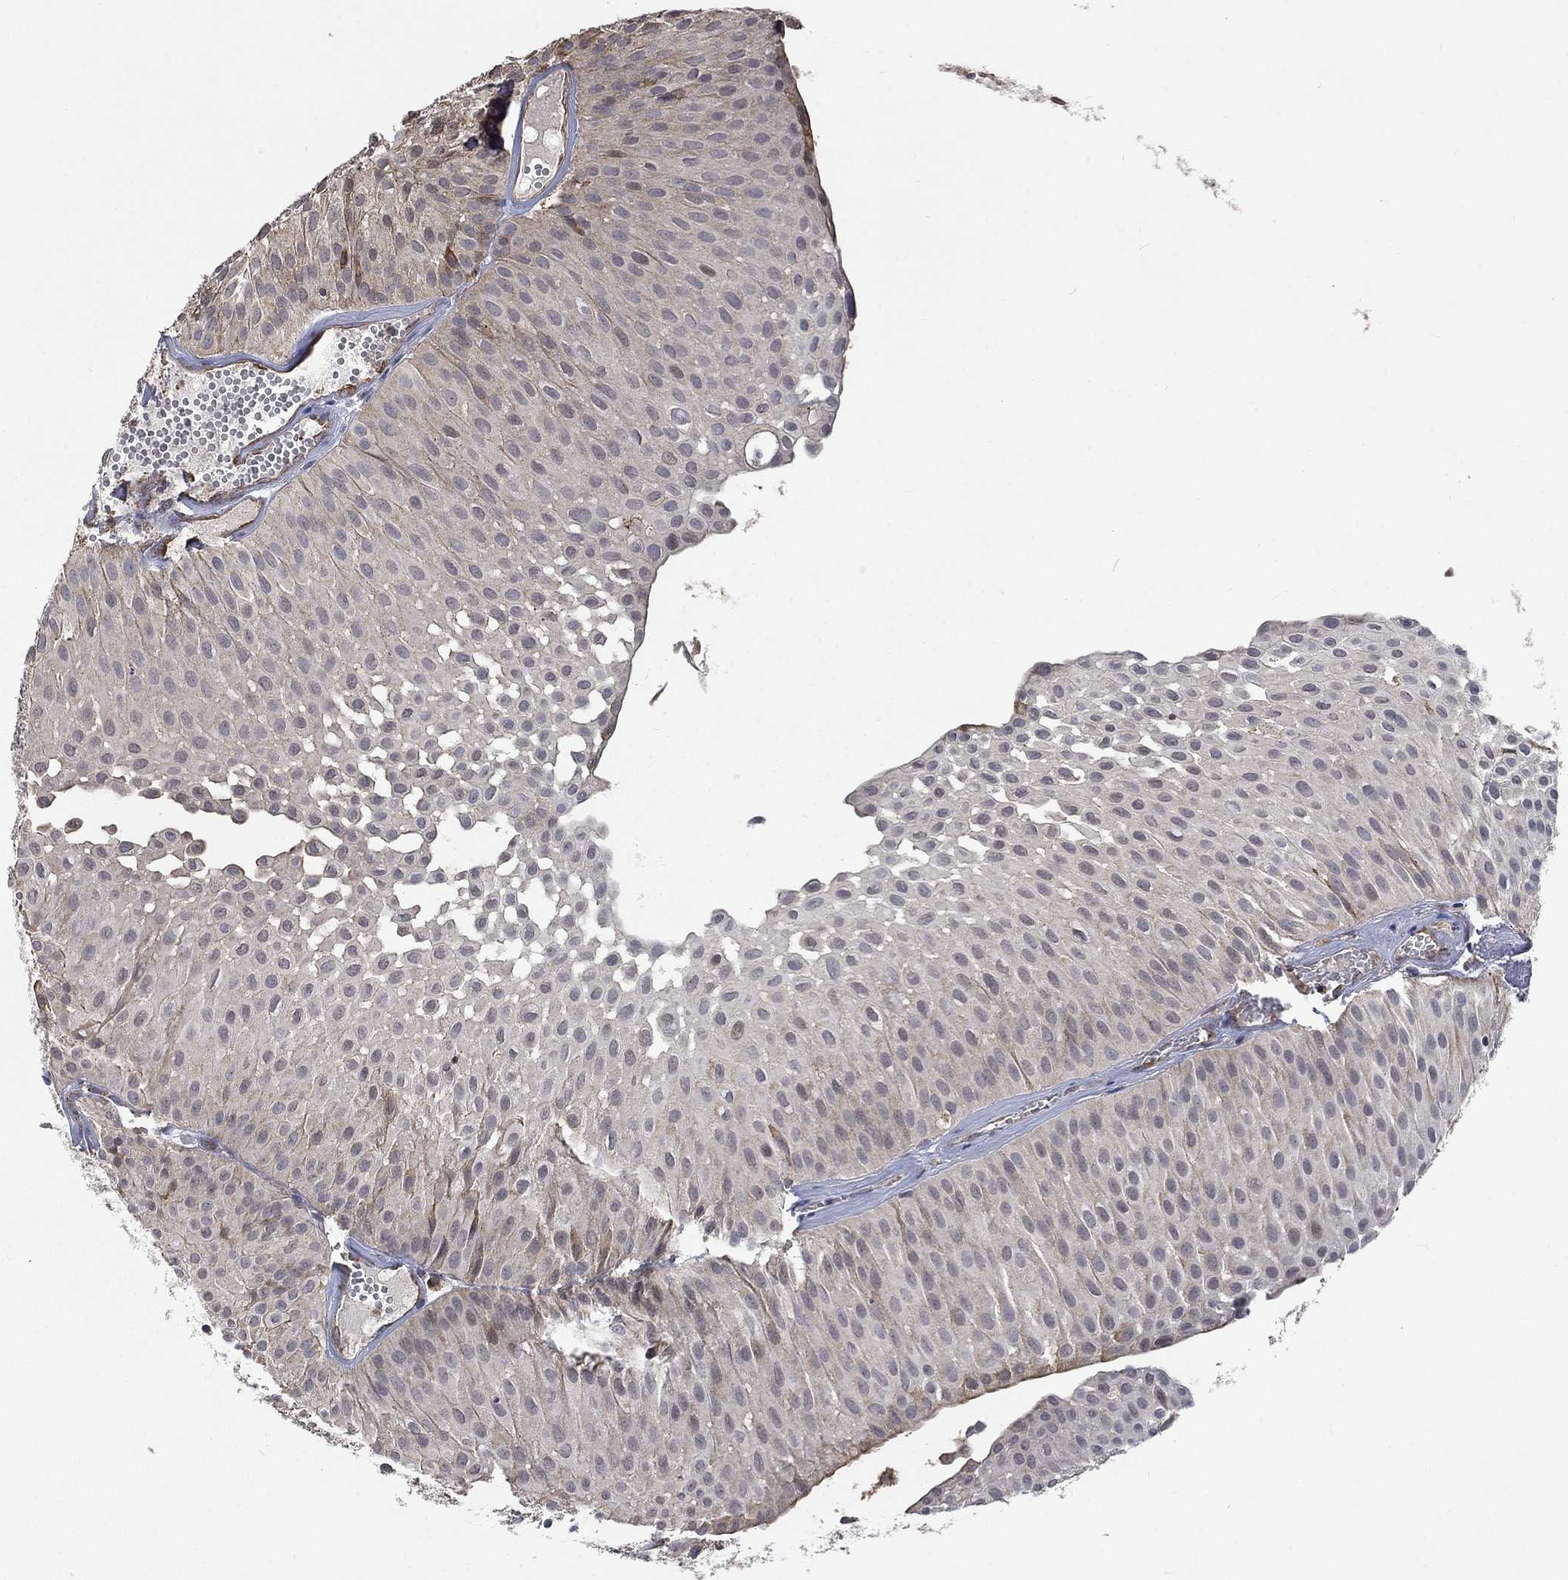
{"staining": {"intensity": "negative", "quantity": "none", "location": "none"}, "tissue": "urothelial cancer", "cell_type": "Tumor cells", "image_type": "cancer", "snomed": [{"axis": "morphology", "description": "Urothelial carcinoma, Low grade"}, {"axis": "topography", "description": "Urinary bladder"}], "caption": "Immunohistochemistry (IHC) micrograph of urothelial cancer stained for a protein (brown), which exhibits no positivity in tumor cells.", "gene": "ESRRA", "patient": {"sex": "male", "age": 64}}